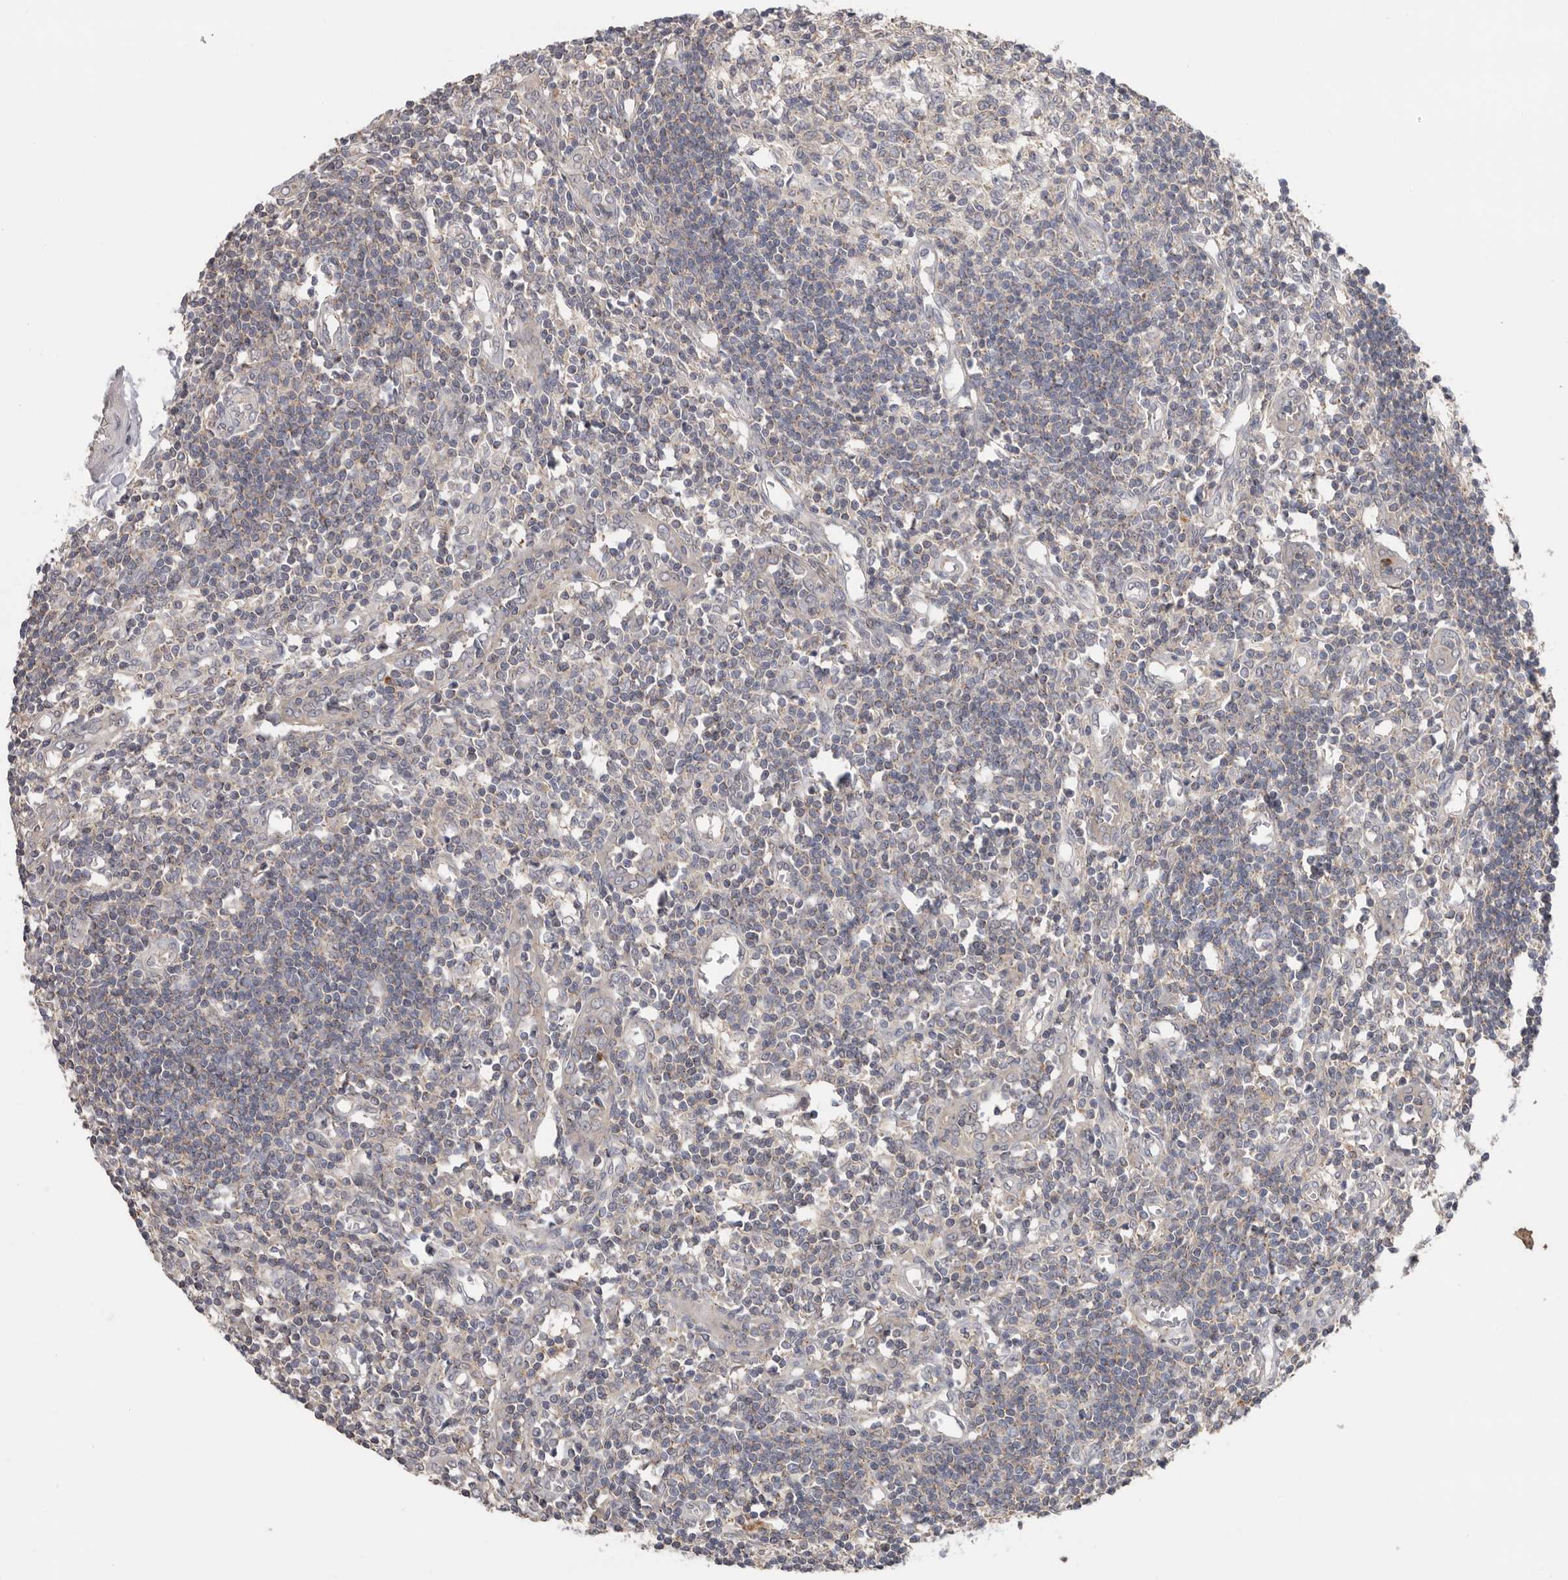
{"staining": {"intensity": "weak", "quantity": ">75%", "location": "cytoplasmic/membranous"}, "tissue": "lymph node", "cell_type": "Germinal center cells", "image_type": "normal", "snomed": [{"axis": "morphology", "description": "Normal tissue, NOS"}, {"axis": "morphology", "description": "Malignant melanoma, Metastatic site"}, {"axis": "topography", "description": "Lymph node"}], "caption": "Immunohistochemical staining of unremarkable human lymph node reveals >75% levels of weak cytoplasmic/membranous protein expression in about >75% of germinal center cells. The staining was performed using DAB to visualize the protein expression in brown, while the nuclei were stained in blue with hematoxylin (Magnification: 20x).", "gene": "KLK5", "patient": {"sex": "male", "age": 41}}